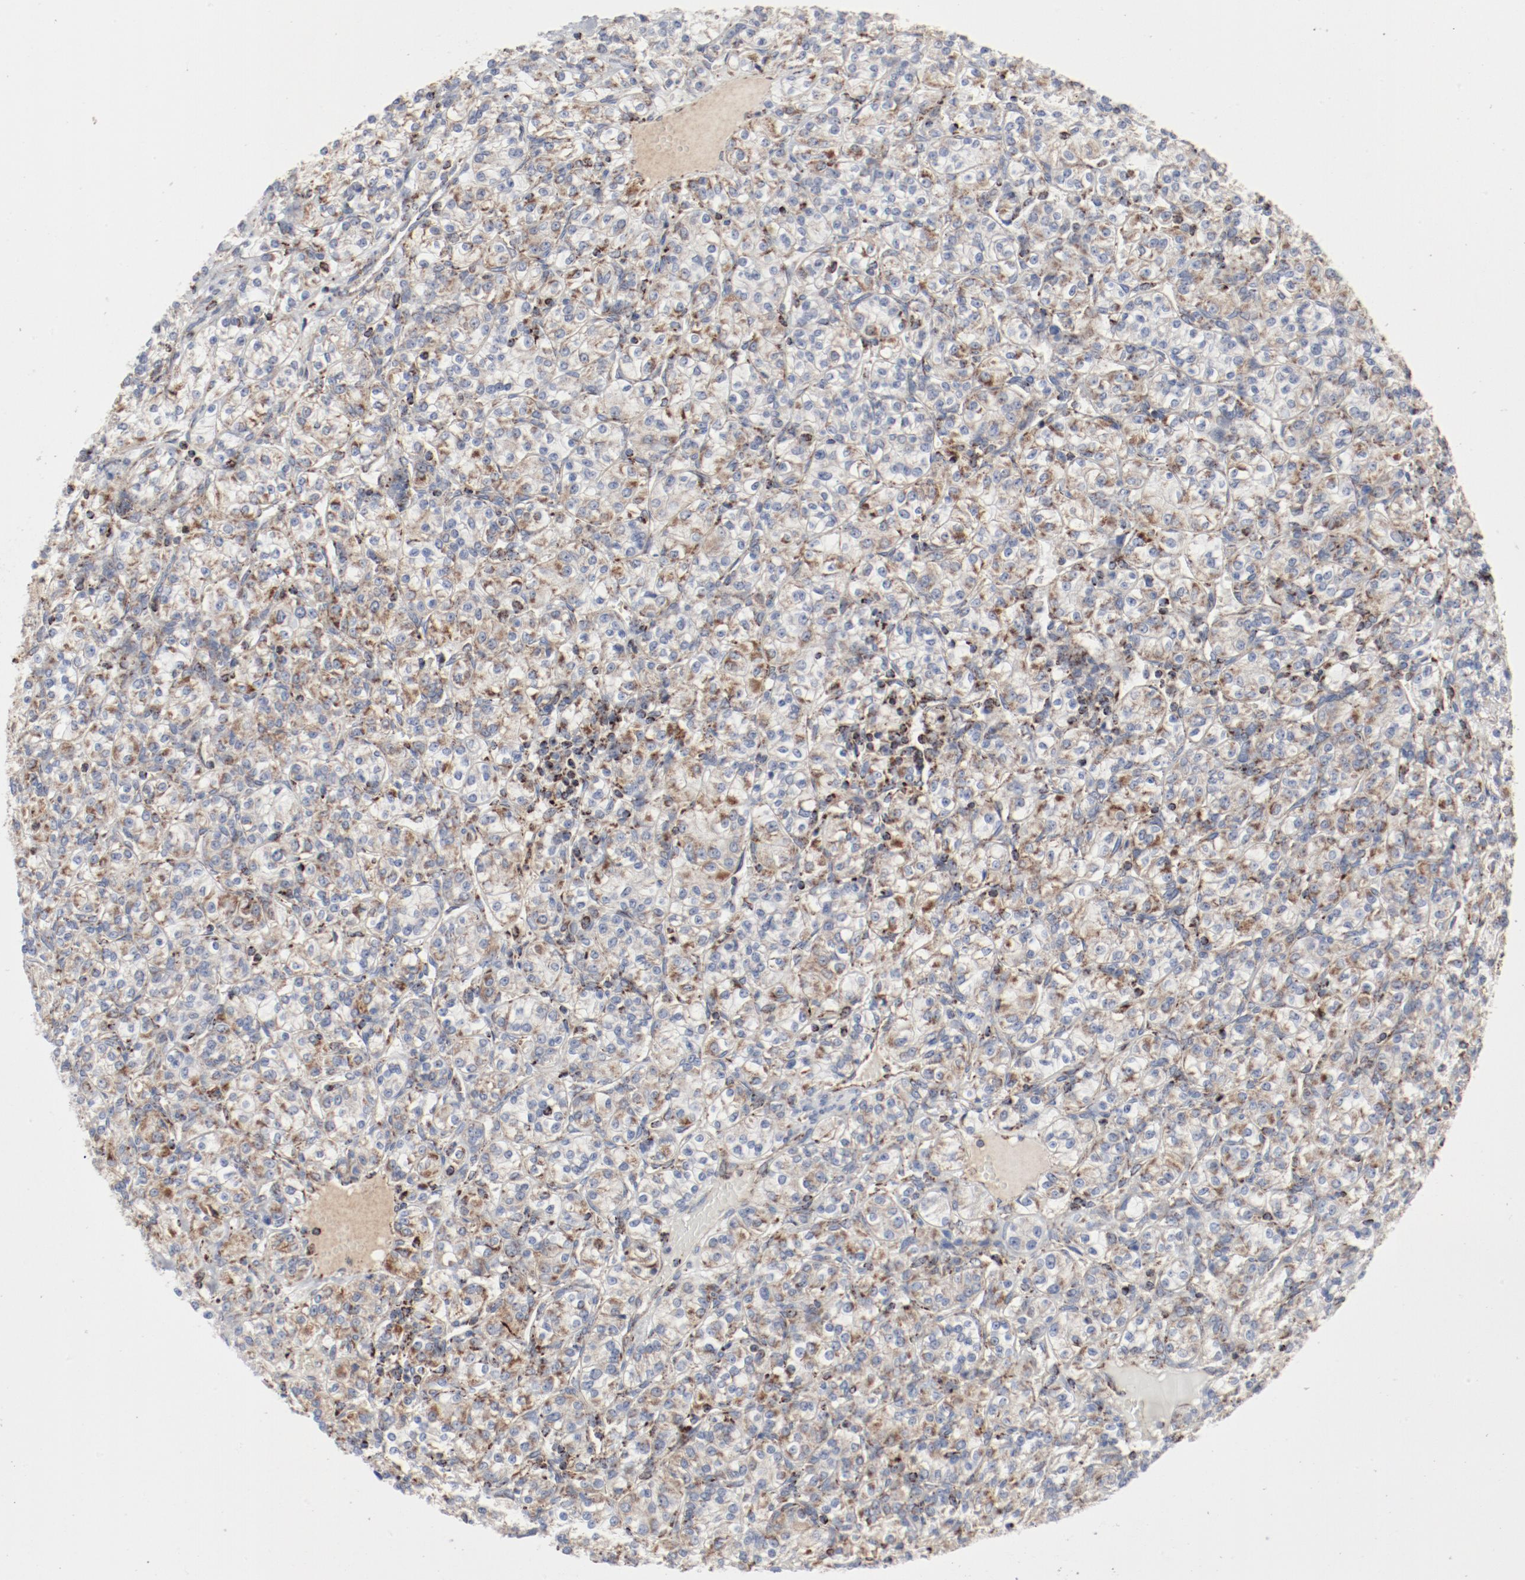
{"staining": {"intensity": "weak", "quantity": "<25%", "location": "cytoplasmic/membranous"}, "tissue": "renal cancer", "cell_type": "Tumor cells", "image_type": "cancer", "snomed": [{"axis": "morphology", "description": "Adenocarcinoma, NOS"}, {"axis": "topography", "description": "Kidney"}], "caption": "A micrograph of human renal cancer (adenocarcinoma) is negative for staining in tumor cells.", "gene": "SETD3", "patient": {"sex": "male", "age": 77}}